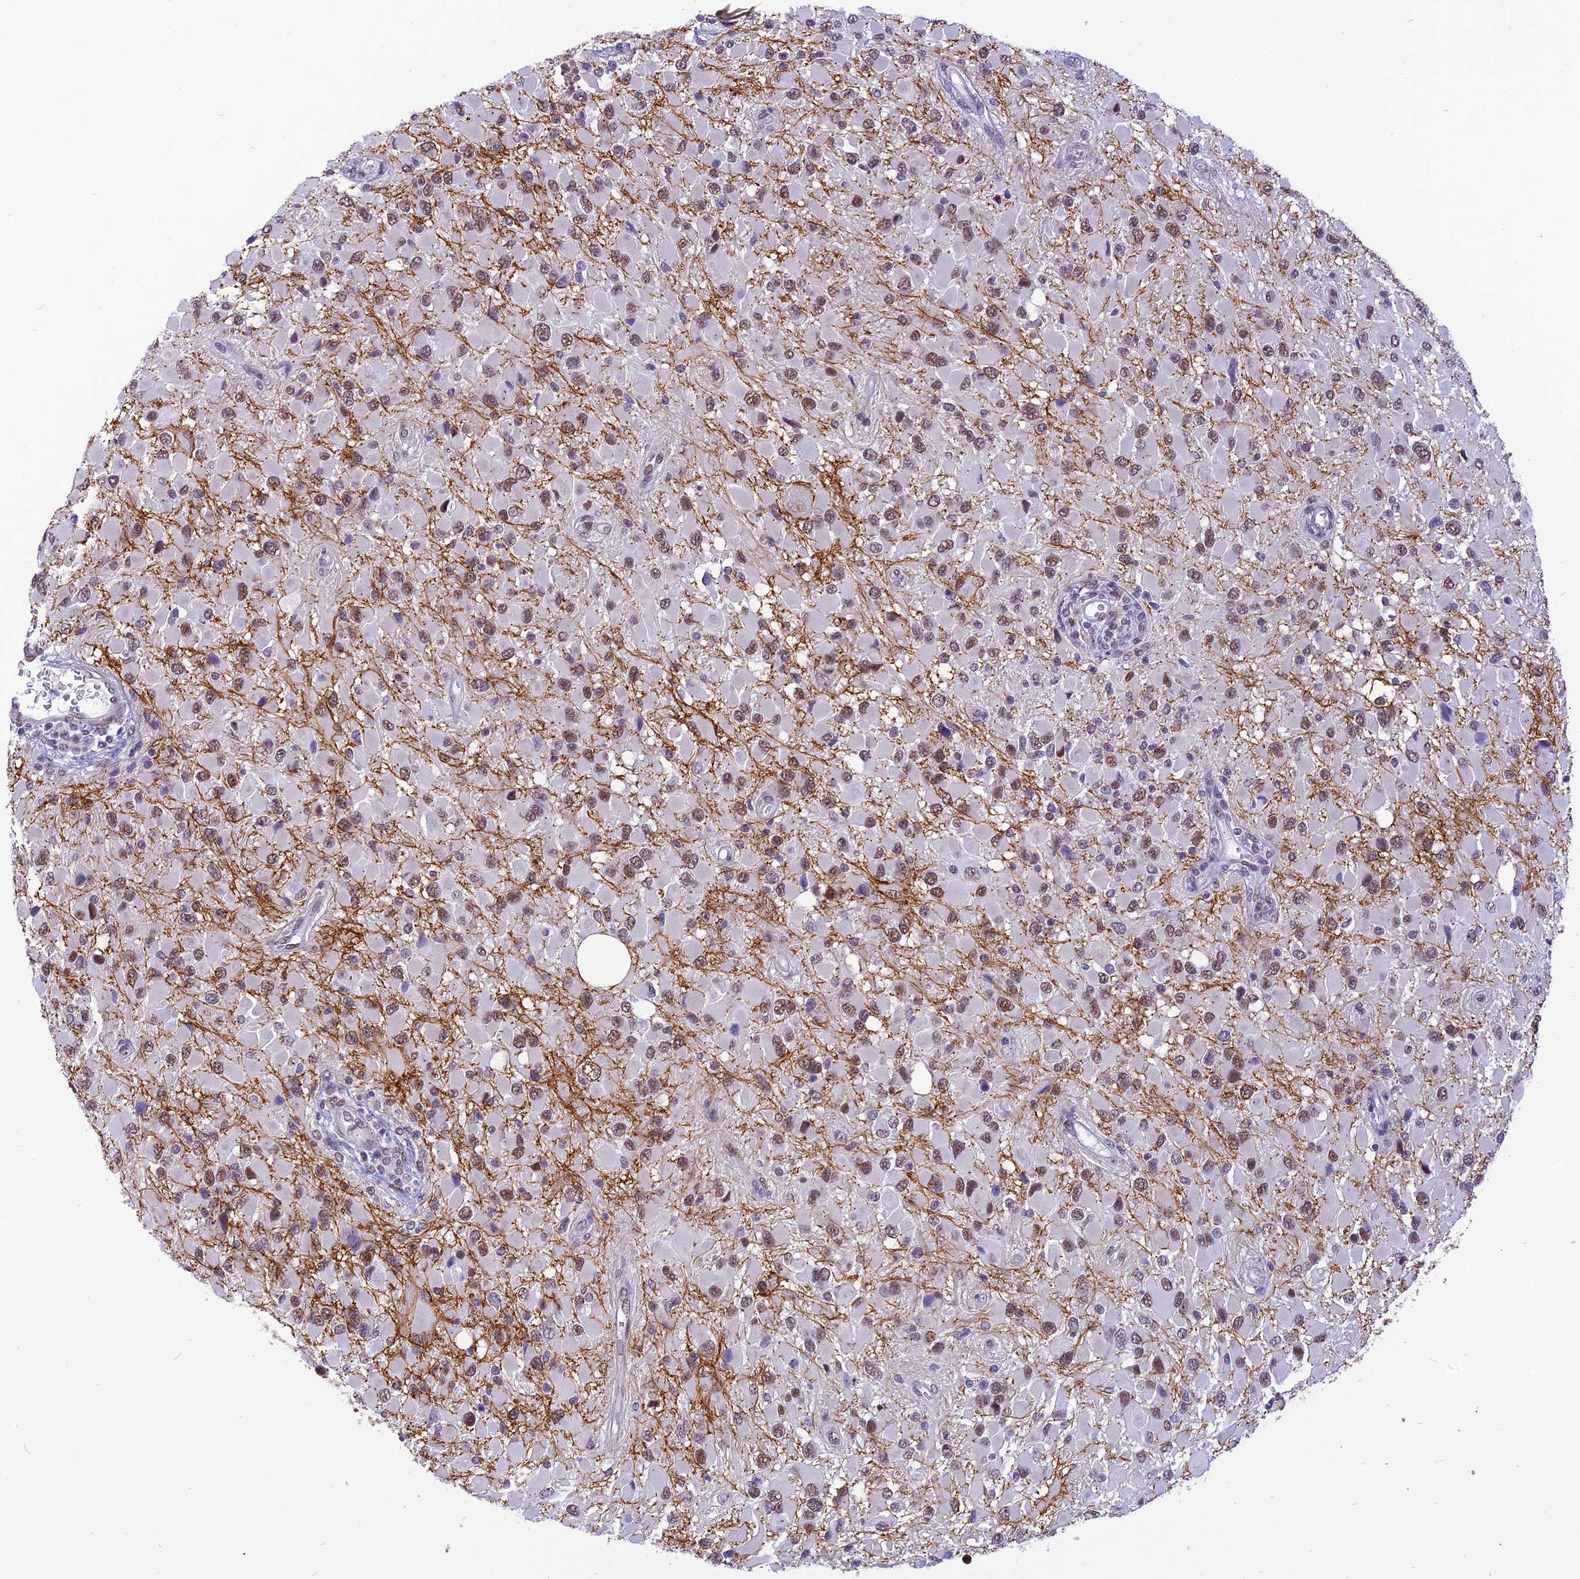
{"staining": {"intensity": "moderate", "quantity": ">75%", "location": "nuclear"}, "tissue": "glioma", "cell_type": "Tumor cells", "image_type": "cancer", "snomed": [{"axis": "morphology", "description": "Glioma, malignant, High grade"}, {"axis": "topography", "description": "Brain"}], "caption": "IHC of human malignant glioma (high-grade) shows medium levels of moderate nuclear staining in about >75% of tumor cells.", "gene": "IRF2BP1", "patient": {"sex": "male", "age": 53}}